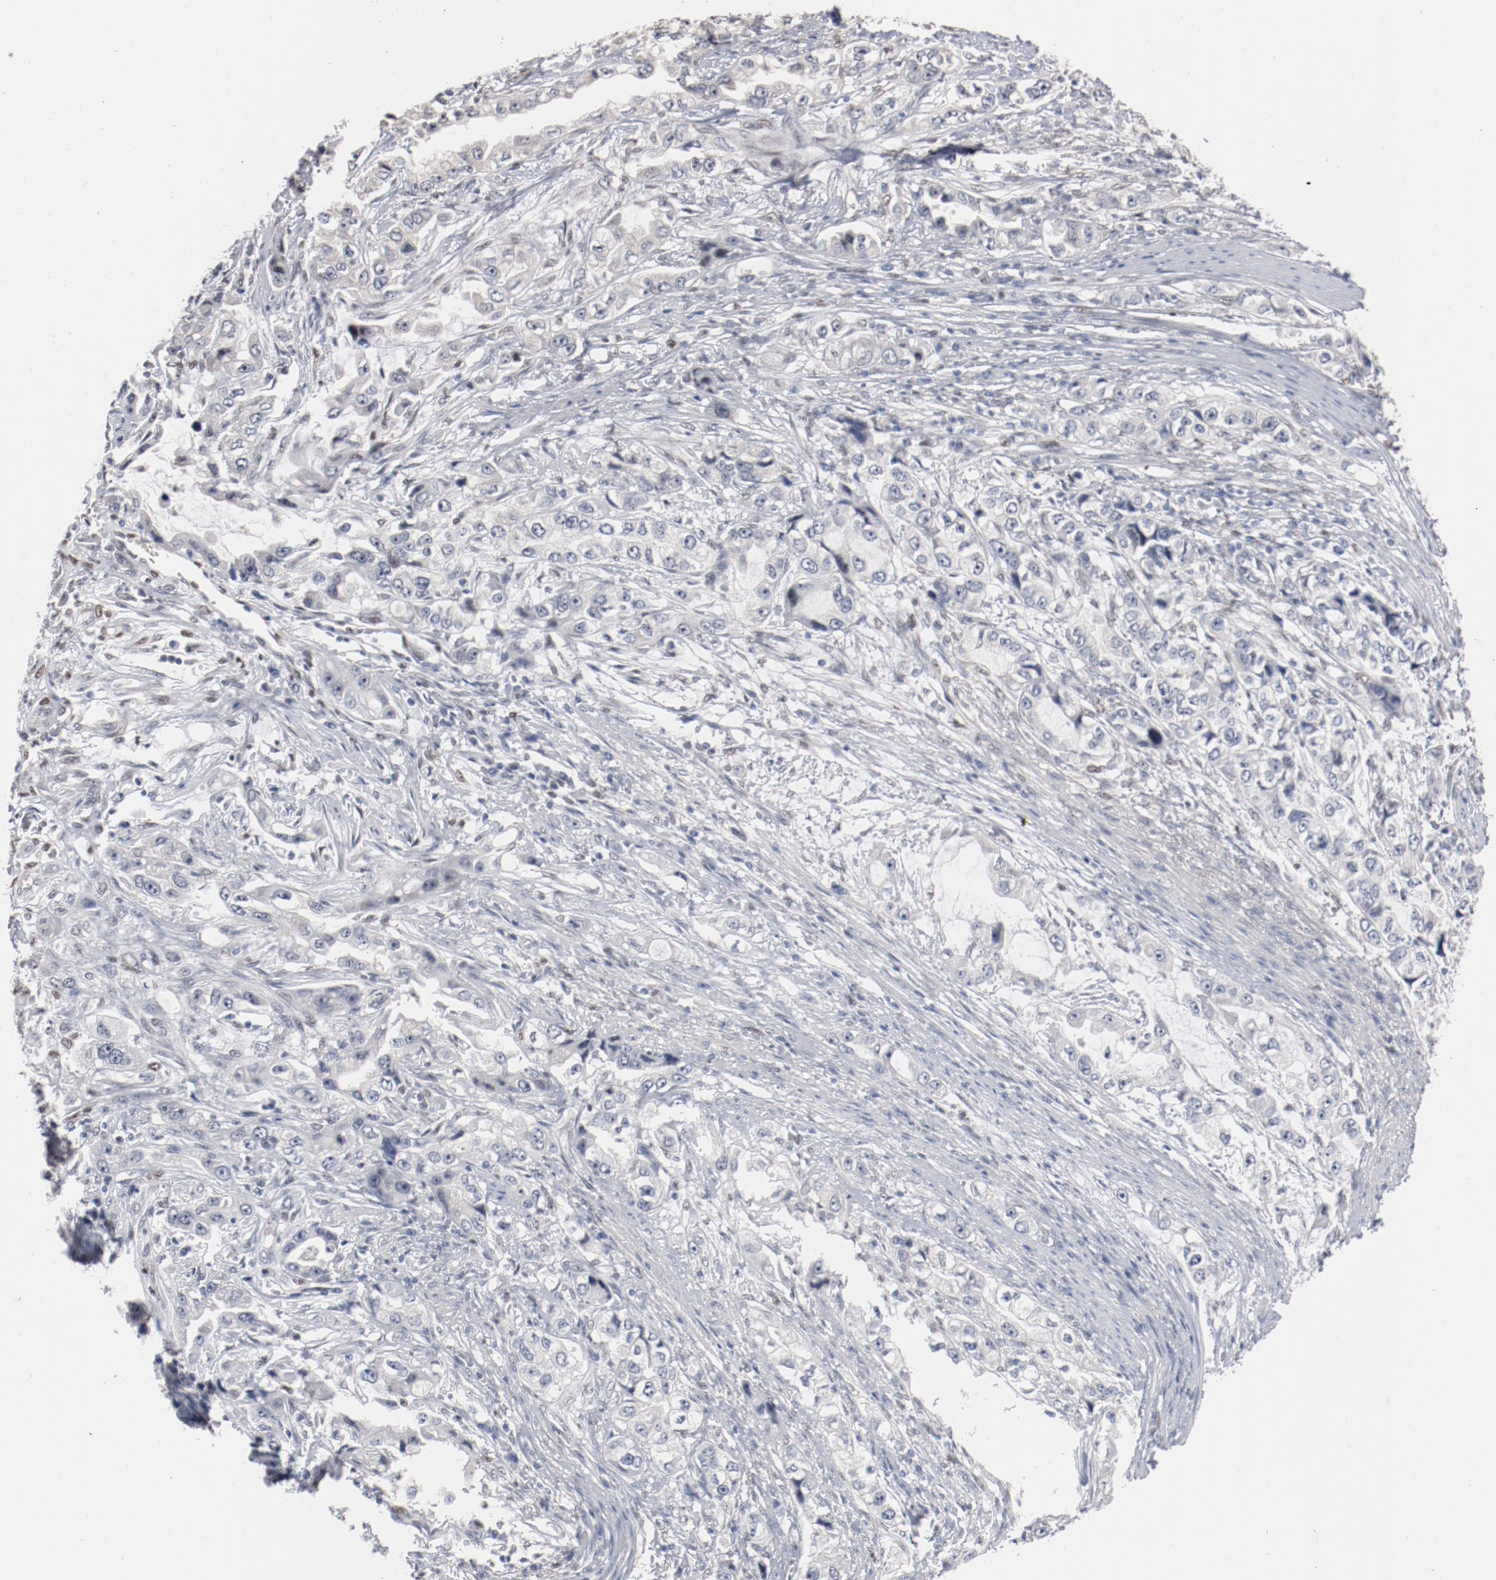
{"staining": {"intensity": "negative", "quantity": "none", "location": "none"}, "tissue": "stomach cancer", "cell_type": "Tumor cells", "image_type": "cancer", "snomed": [{"axis": "morphology", "description": "Adenocarcinoma, NOS"}, {"axis": "topography", "description": "Stomach, lower"}], "caption": "The photomicrograph demonstrates no staining of tumor cells in stomach adenocarcinoma.", "gene": "ZEB2", "patient": {"sex": "female", "age": 93}}